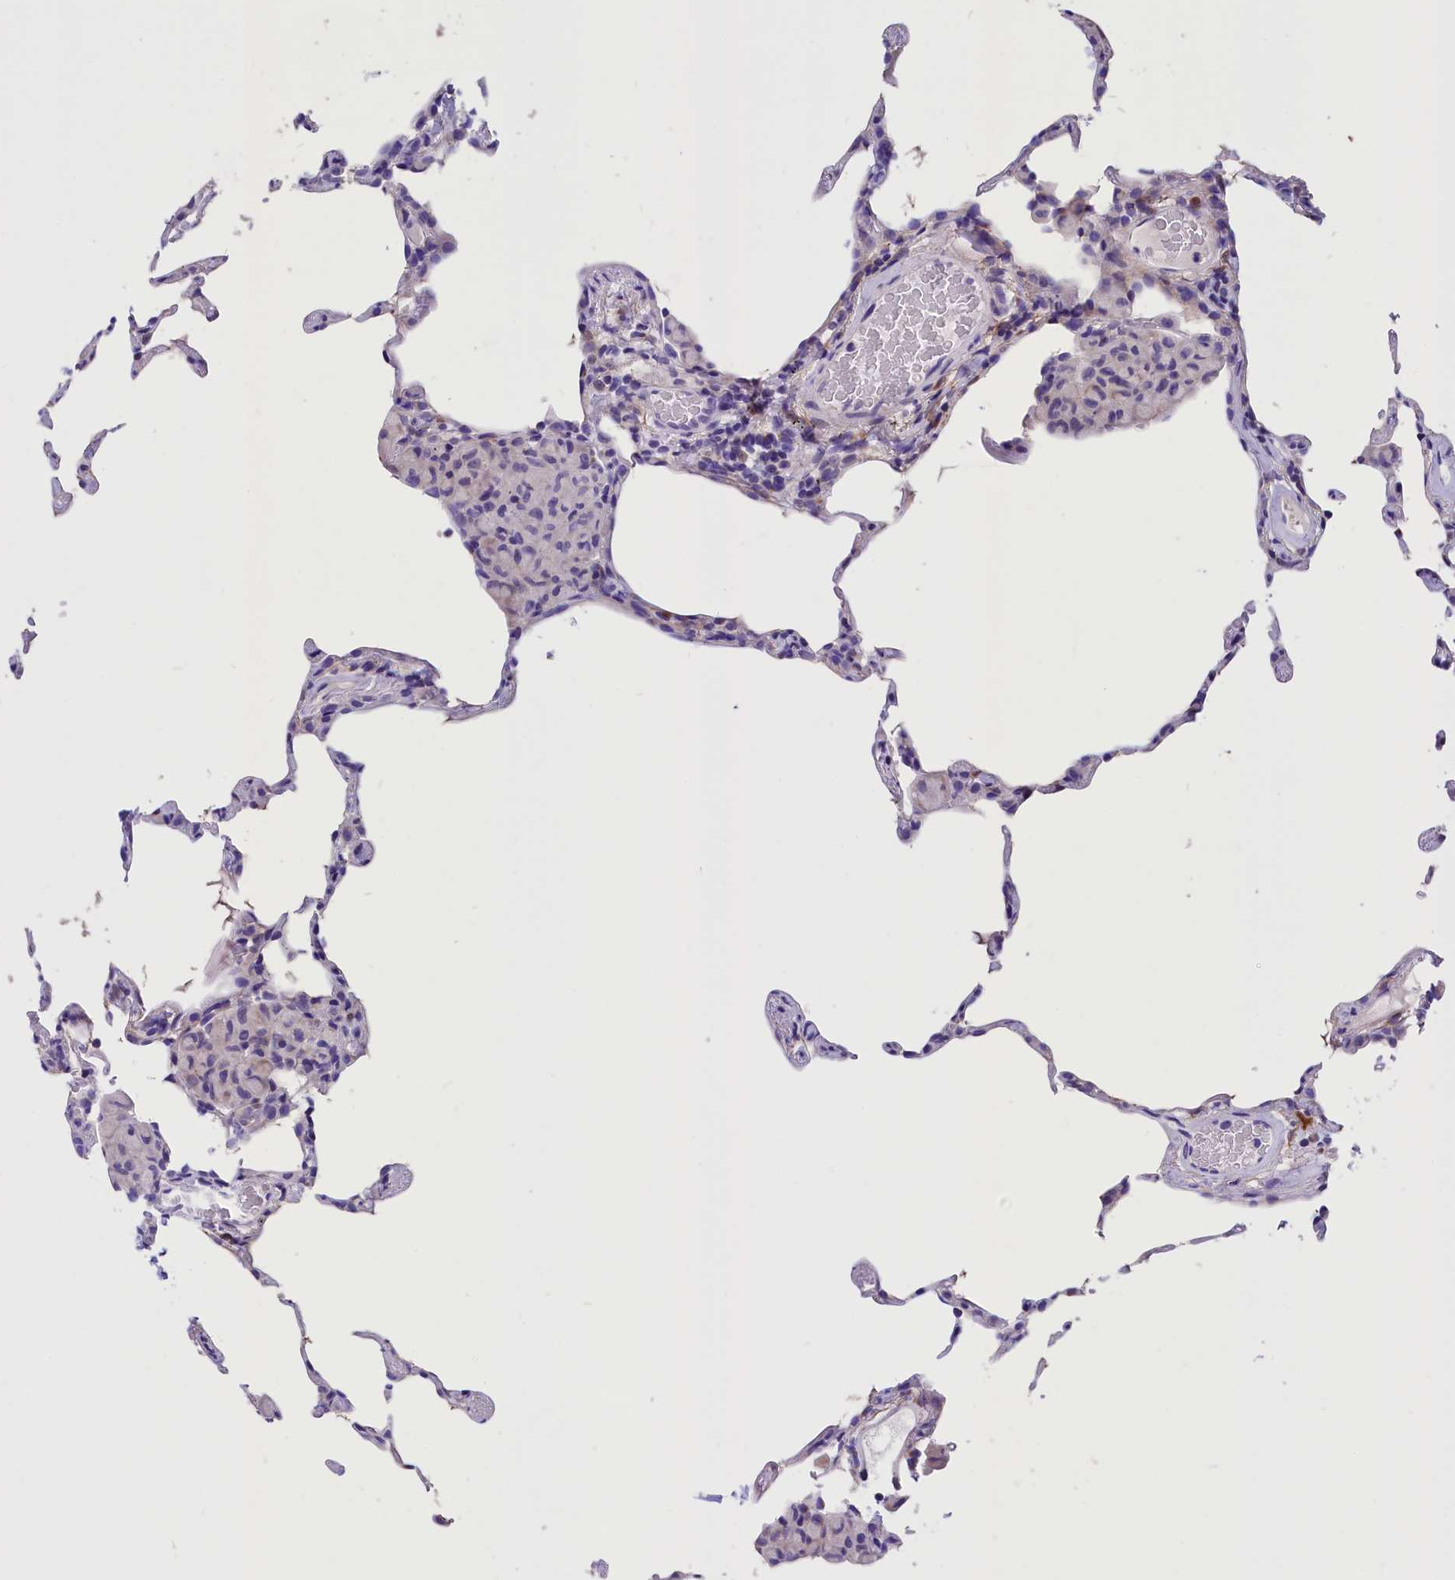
{"staining": {"intensity": "negative", "quantity": "none", "location": "none"}, "tissue": "lung", "cell_type": "Alveolar cells", "image_type": "normal", "snomed": [{"axis": "morphology", "description": "Normal tissue, NOS"}, {"axis": "topography", "description": "Lung"}], "caption": "DAB (3,3'-diaminobenzidine) immunohistochemical staining of normal lung reveals no significant positivity in alveolar cells. (DAB immunohistochemistry (IHC) with hematoxylin counter stain).", "gene": "ABAT", "patient": {"sex": "female", "age": 57}}